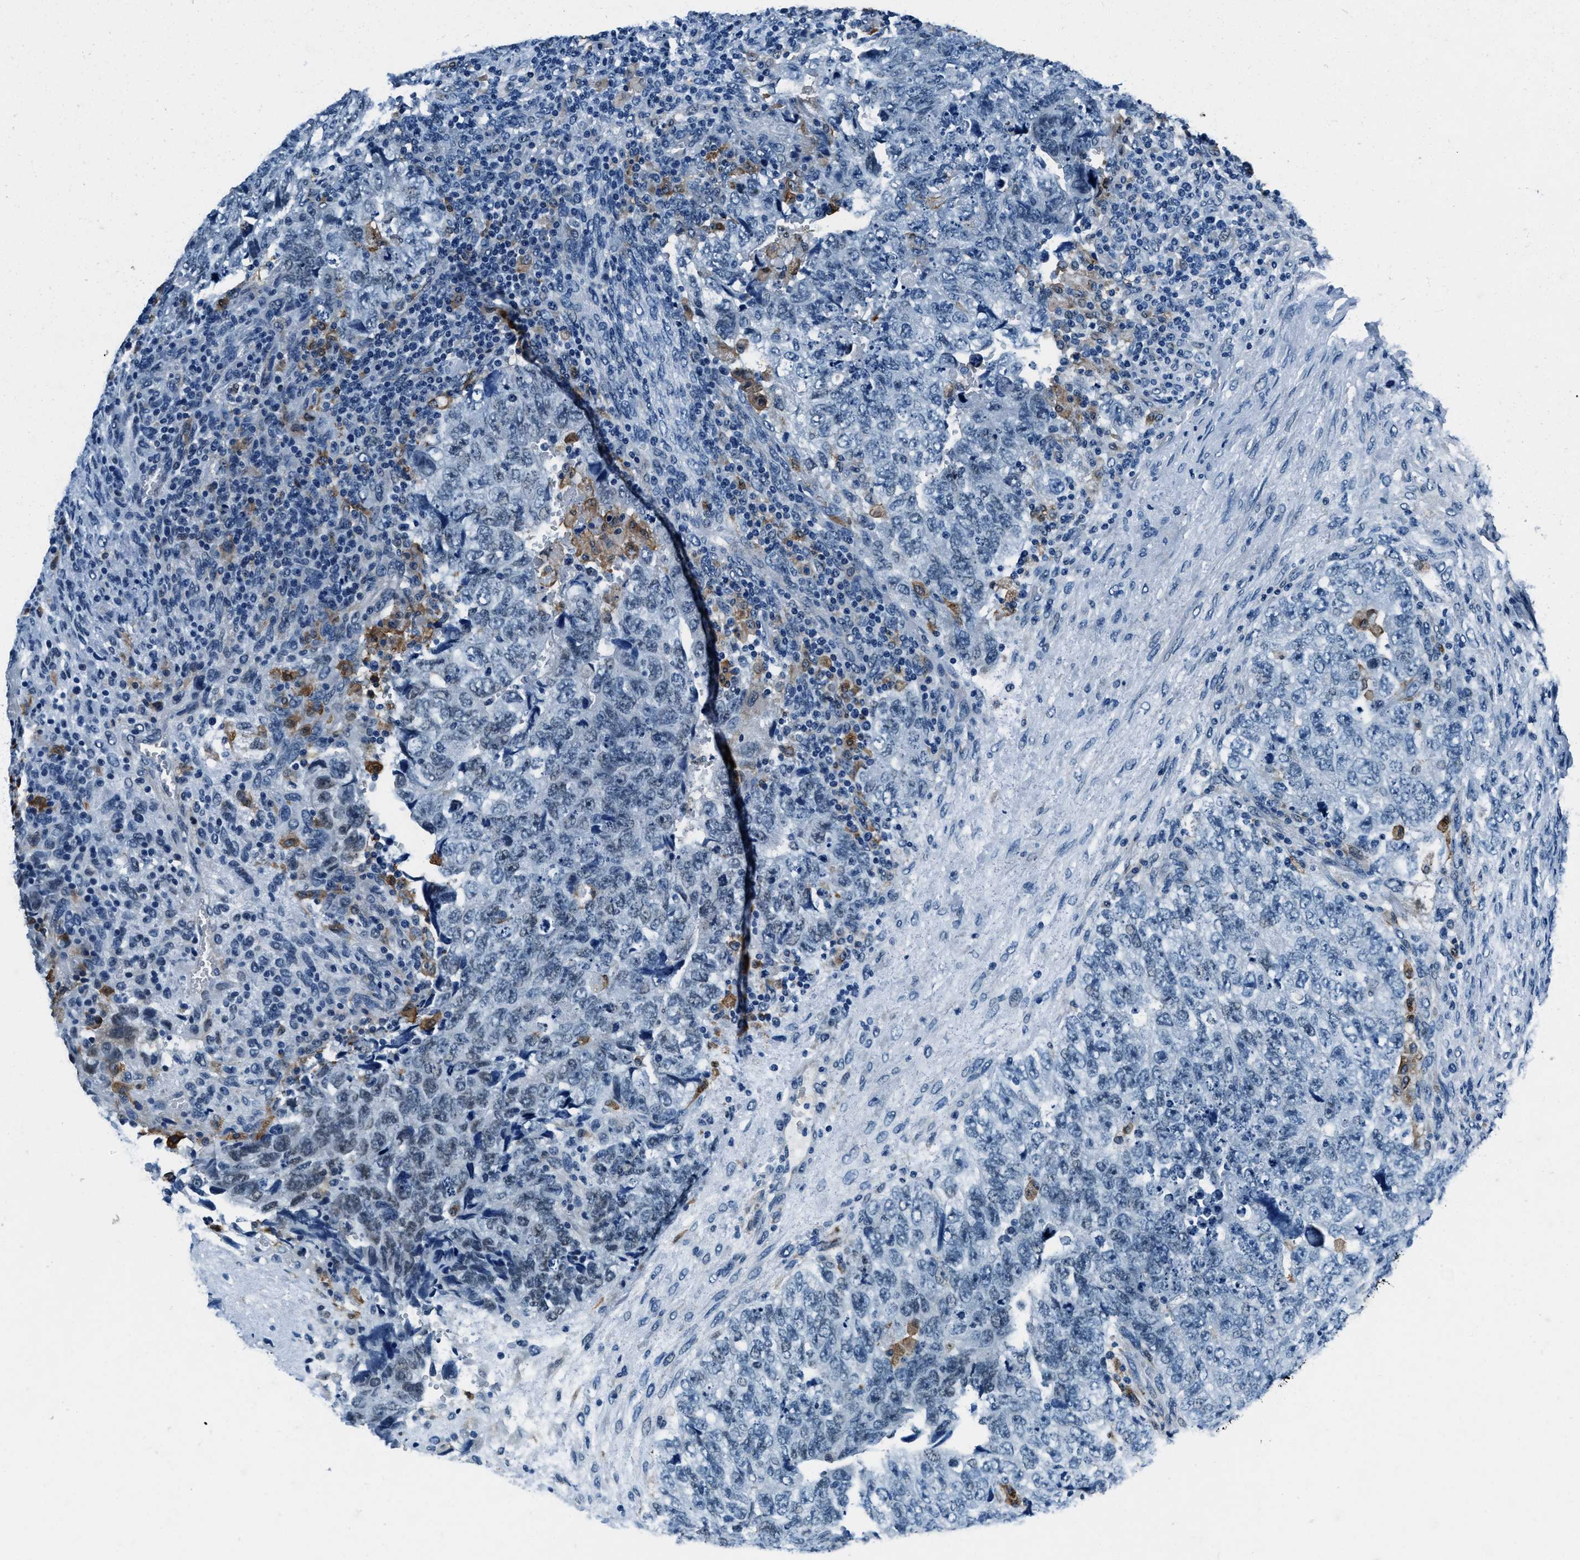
{"staining": {"intensity": "negative", "quantity": "none", "location": "none"}, "tissue": "testis cancer", "cell_type": "Tumor cells", "image_type": "cancer", "snomed": [{"axis": "morphology", "description": "Carcinoma, Embryonal, NOS"}, {"axis": "topography", "description": "Testis"}], "caption": "Tumor cells show no significant protein staining in testis cancer (embryonal carcinoma).", "gene": "PTPDC1", "patient": {"sex": "male", "age": 36}}